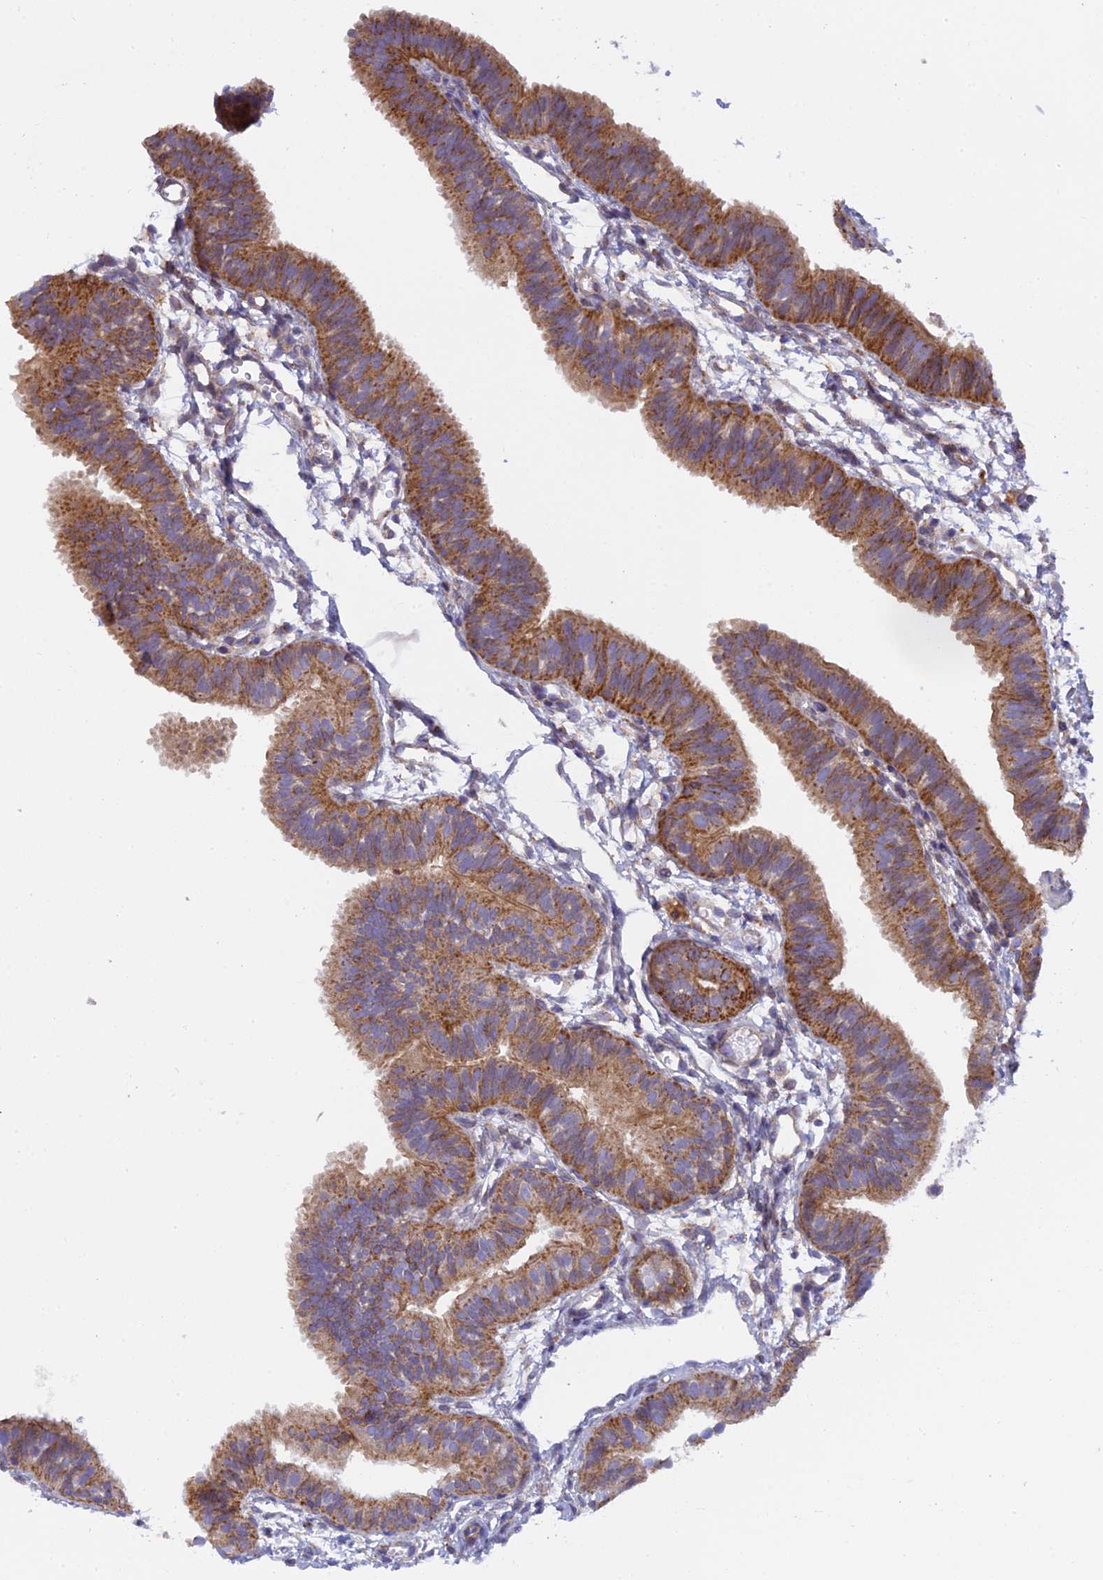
{"staining": {"intensity": "moderate", "quantity": ">75%", "location": "cytoplasmic/membranous"}, "tissue": "fallopian tube", "cell_type": "Glandular cells", "image_type": "normal", "snomed": [{"axis": "morphology", "description": "Normal tissue, NOS"}, {"axis": "topography", "description": "Fallopian tube"}], "caption": "Brown immunohistochemical staining in benign fallopian tube shows moderate cytoplasmic/membranous positivity in about >75% of glandular cells. Ihc stains the protein of interest in brown and the nuclei are stained blue.", "gene": "CLCN7", "patient": {"sex": "female", "age": 35}}